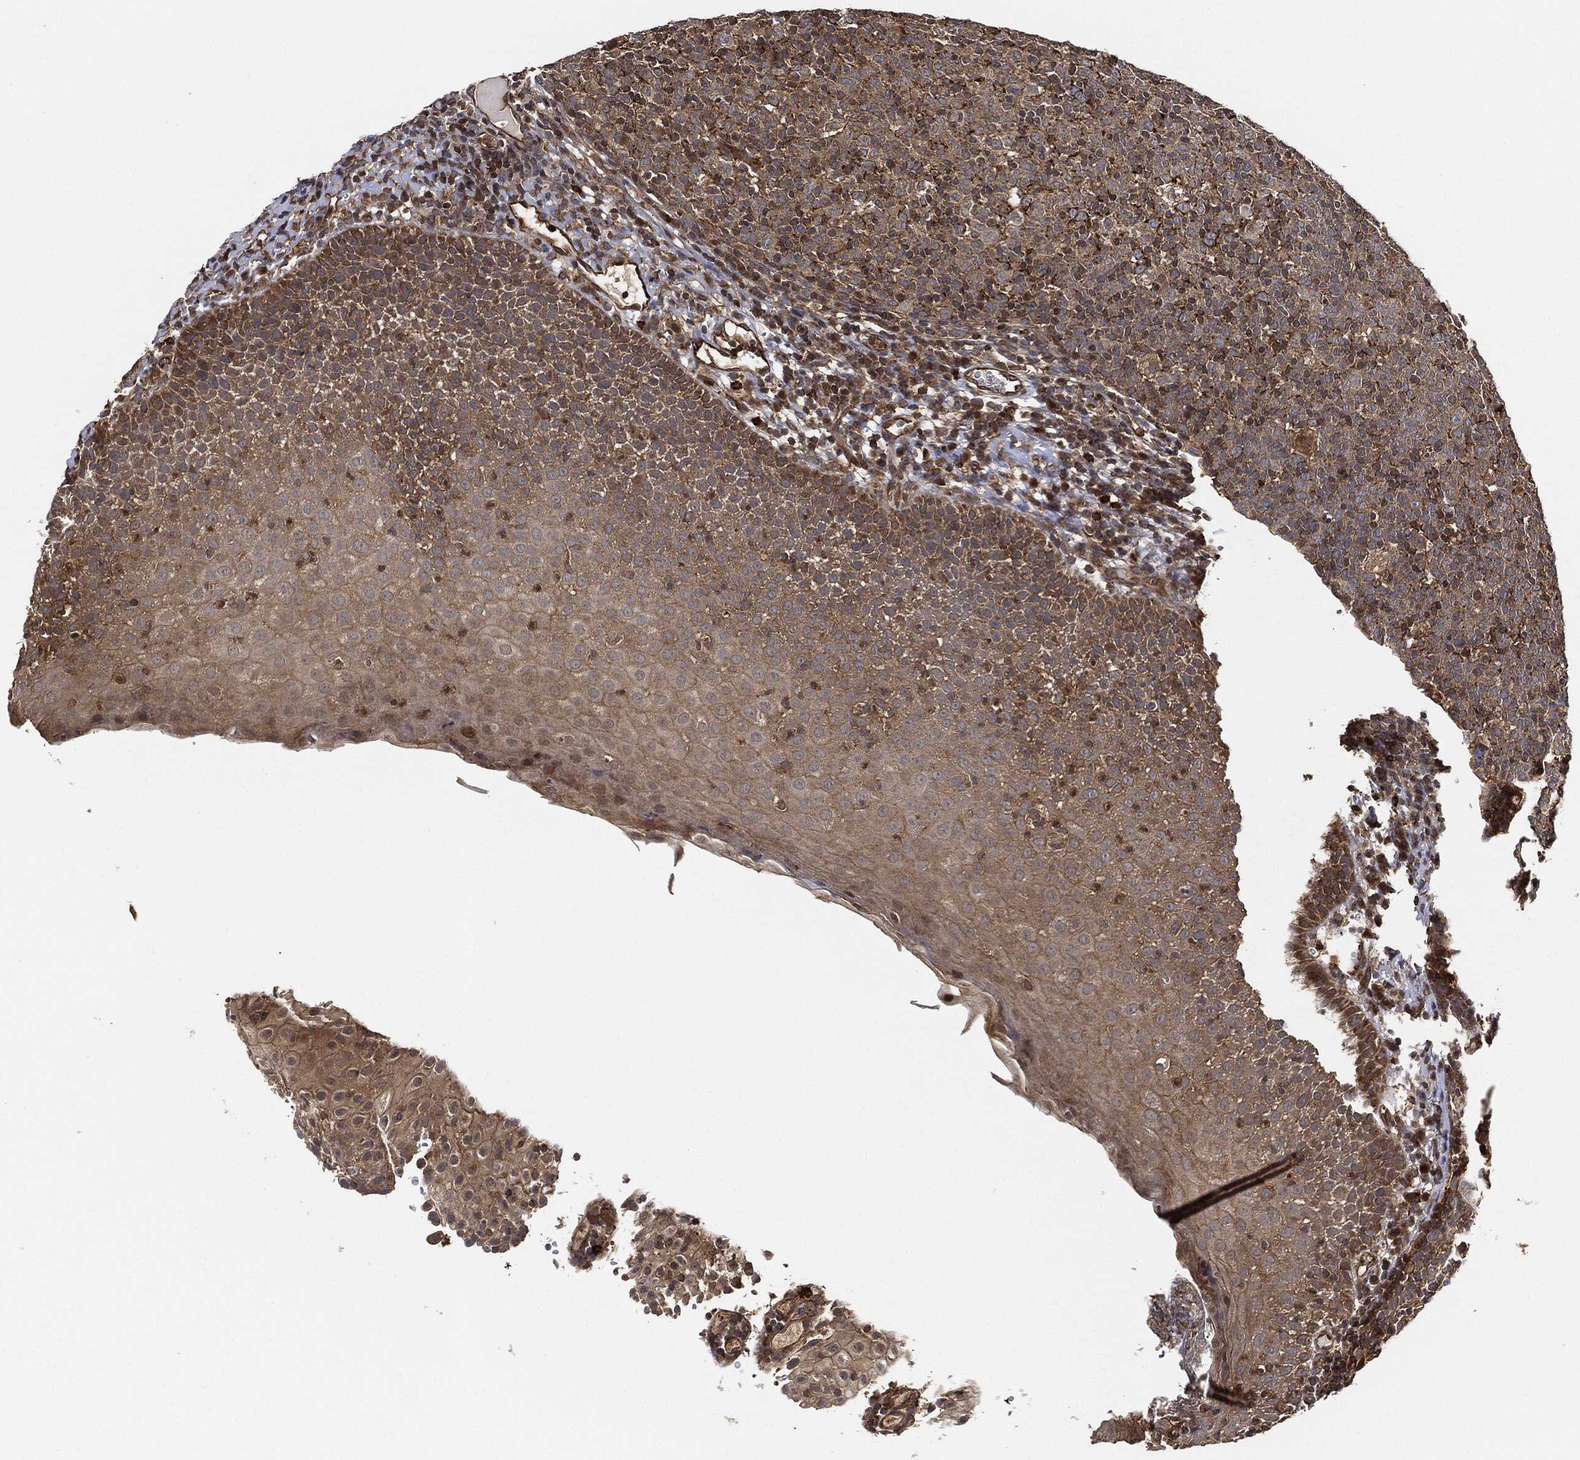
{"staining": {"intensity": "moderate", "quantity": "25%-75%", "location": "nuclear"}, "tissue": "tonsil", "cell_type": "Germinal center cells", "image_type": "normal", "snomed": [{"axis": "morphology", "description": "Normal tissue, NOS"}, {"axis": "topography", "description": "Tonsil"}], "caption": "Immunohistochemical staining of benign tonsil displays 25%-75% levels of moderate nuclear protein positivity in approximately 25%-75% of germinal center cells.", "gene": "MAP3K3", "patient": {"sex": "female", "age": 5}}